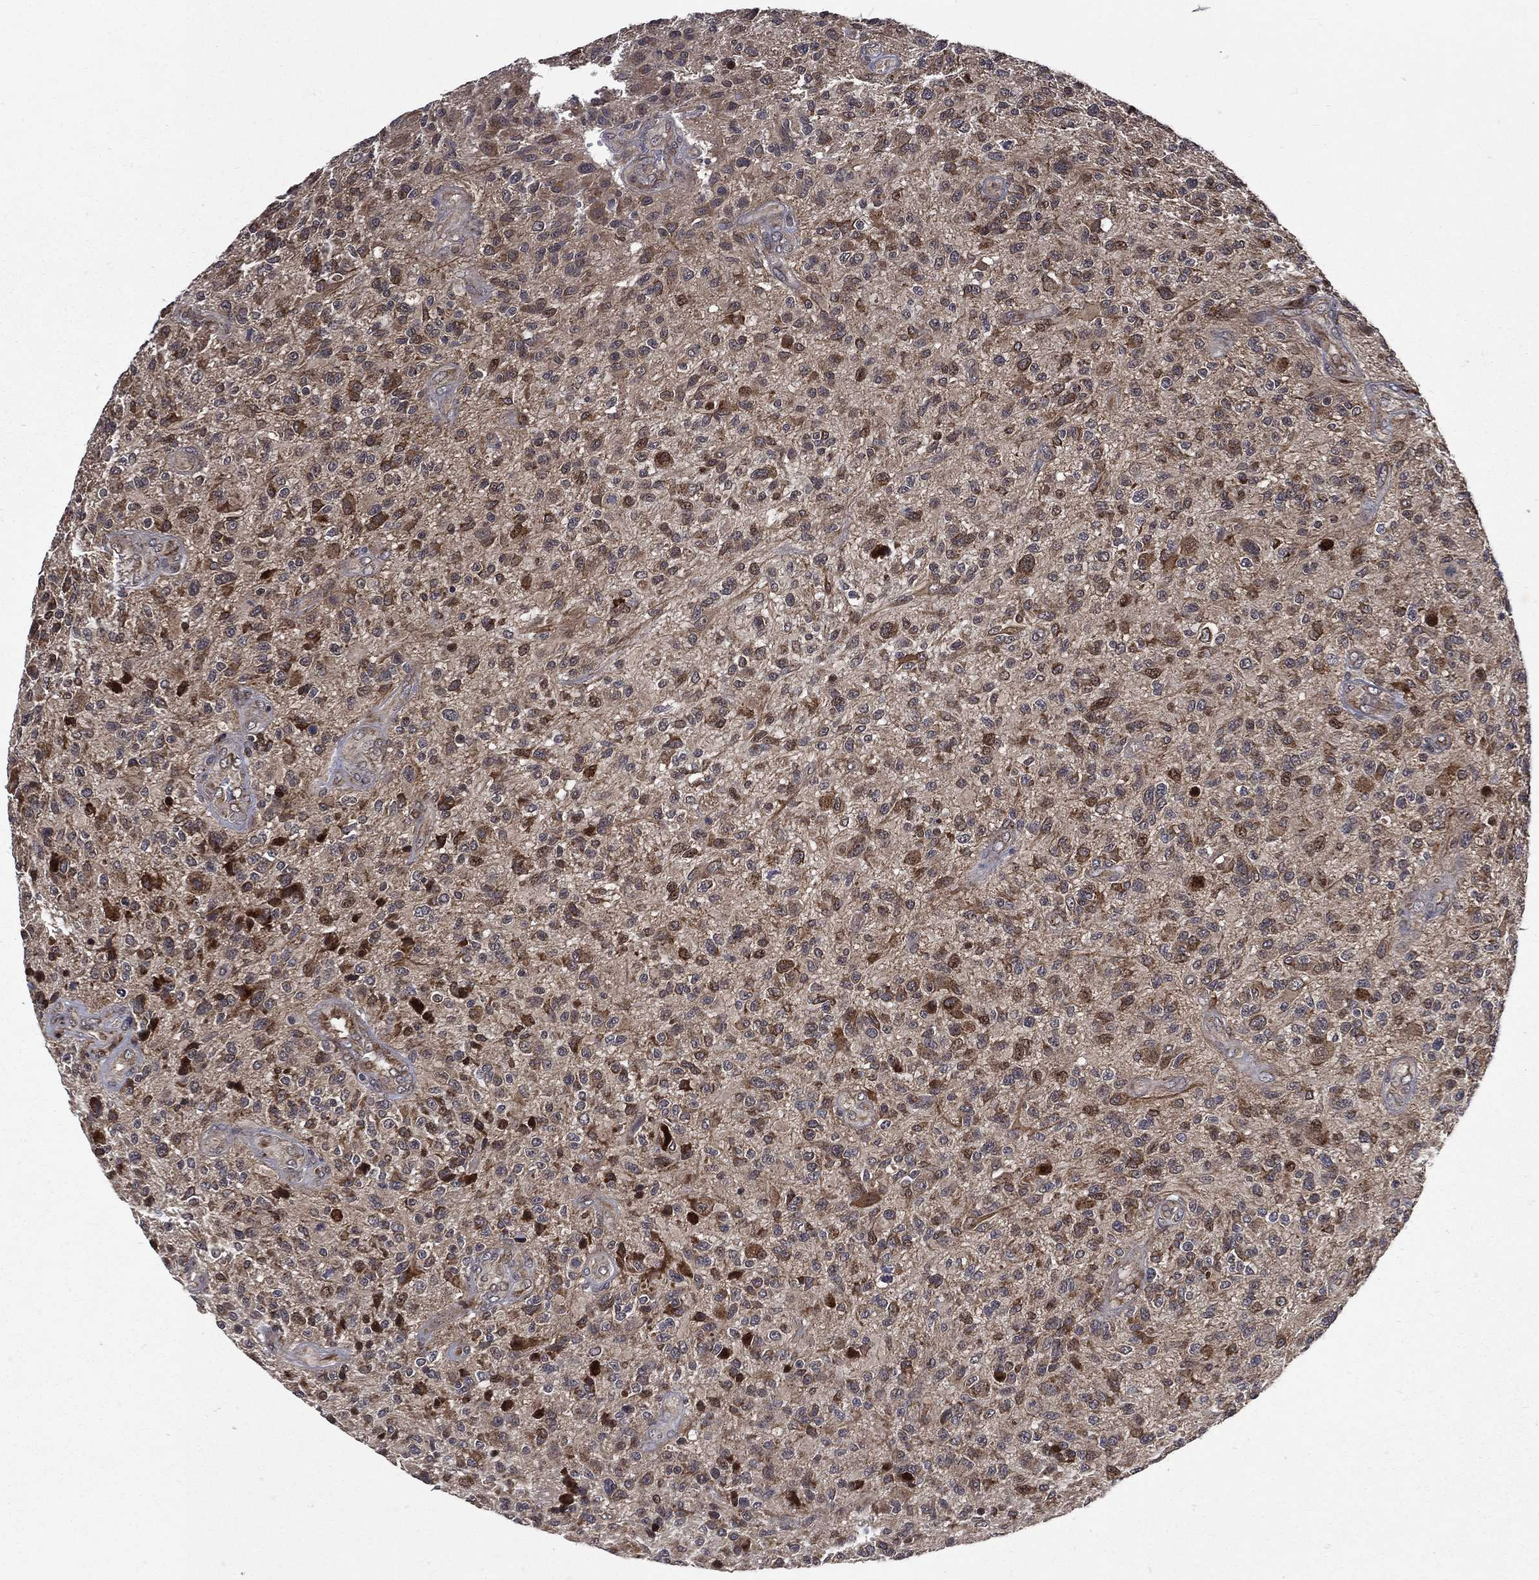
{"staining": {"intensity": "strong", "quantity": "25%-75%", "location": "cytoplasmic/membranous"}, "tissue": "glioma", "cell_type": "Tumor cells", "image_type": "cancer", "snomed": [{"axis": "morphology", "description": "Glioma, malignant, High grade"}, {"axis": "topography", "description": "Brain"}], "caption": "Tumor cells exhibit high levels of strong cytoplasmic/membranous expression in about 25%-75% of cells in glioma. (Brightfield microscopy of DAB IHC at high magnification).", "gene": "RAB11FIP4", "patient": {"sex": "male", "age": 47}}